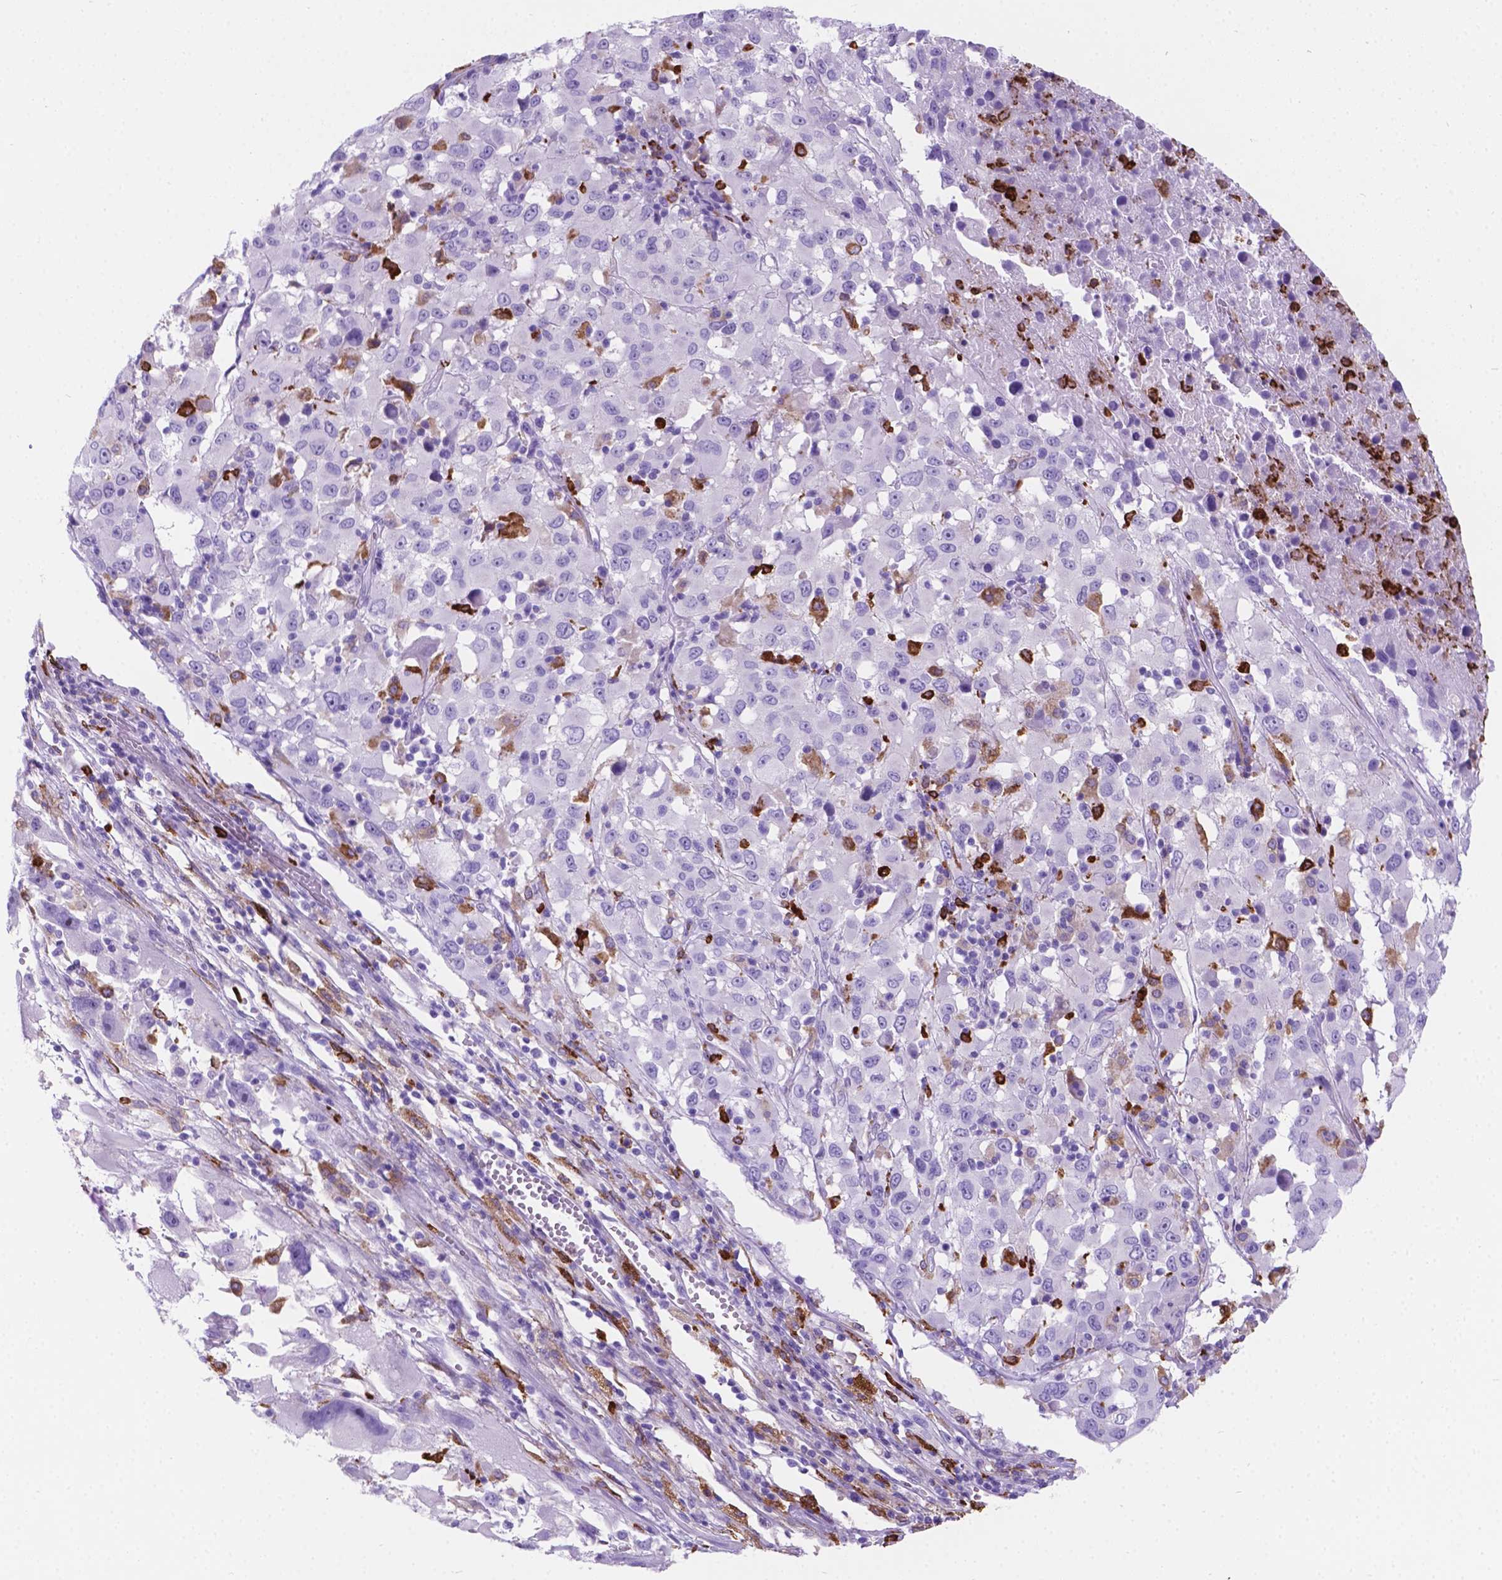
{"staining": {"intensity": "negative", "quantity": "none", "location": "none"}, "tissue": "melanoma", "cell_type": "Tumor cells", "image_type": "cancer", "snomed": [{"axis": "morphology", "description": "Malignant melanoma, Metastatic site"}, {"axis": "topography", "description": "Soft tissue"}], "caption": "High magnification brightfield microscopy of melanoma stained with DAB (brown) and counterstained with hematoxylin (blue): tumor cells show no significant positivity. (DAB (3,3'-diaminobenzidine) immunohistochemistry (IHC) visualized using brightfield microscopy, high magnification).", "gene": "MACF1", "patient": {"sex": "male", "age": 50}}